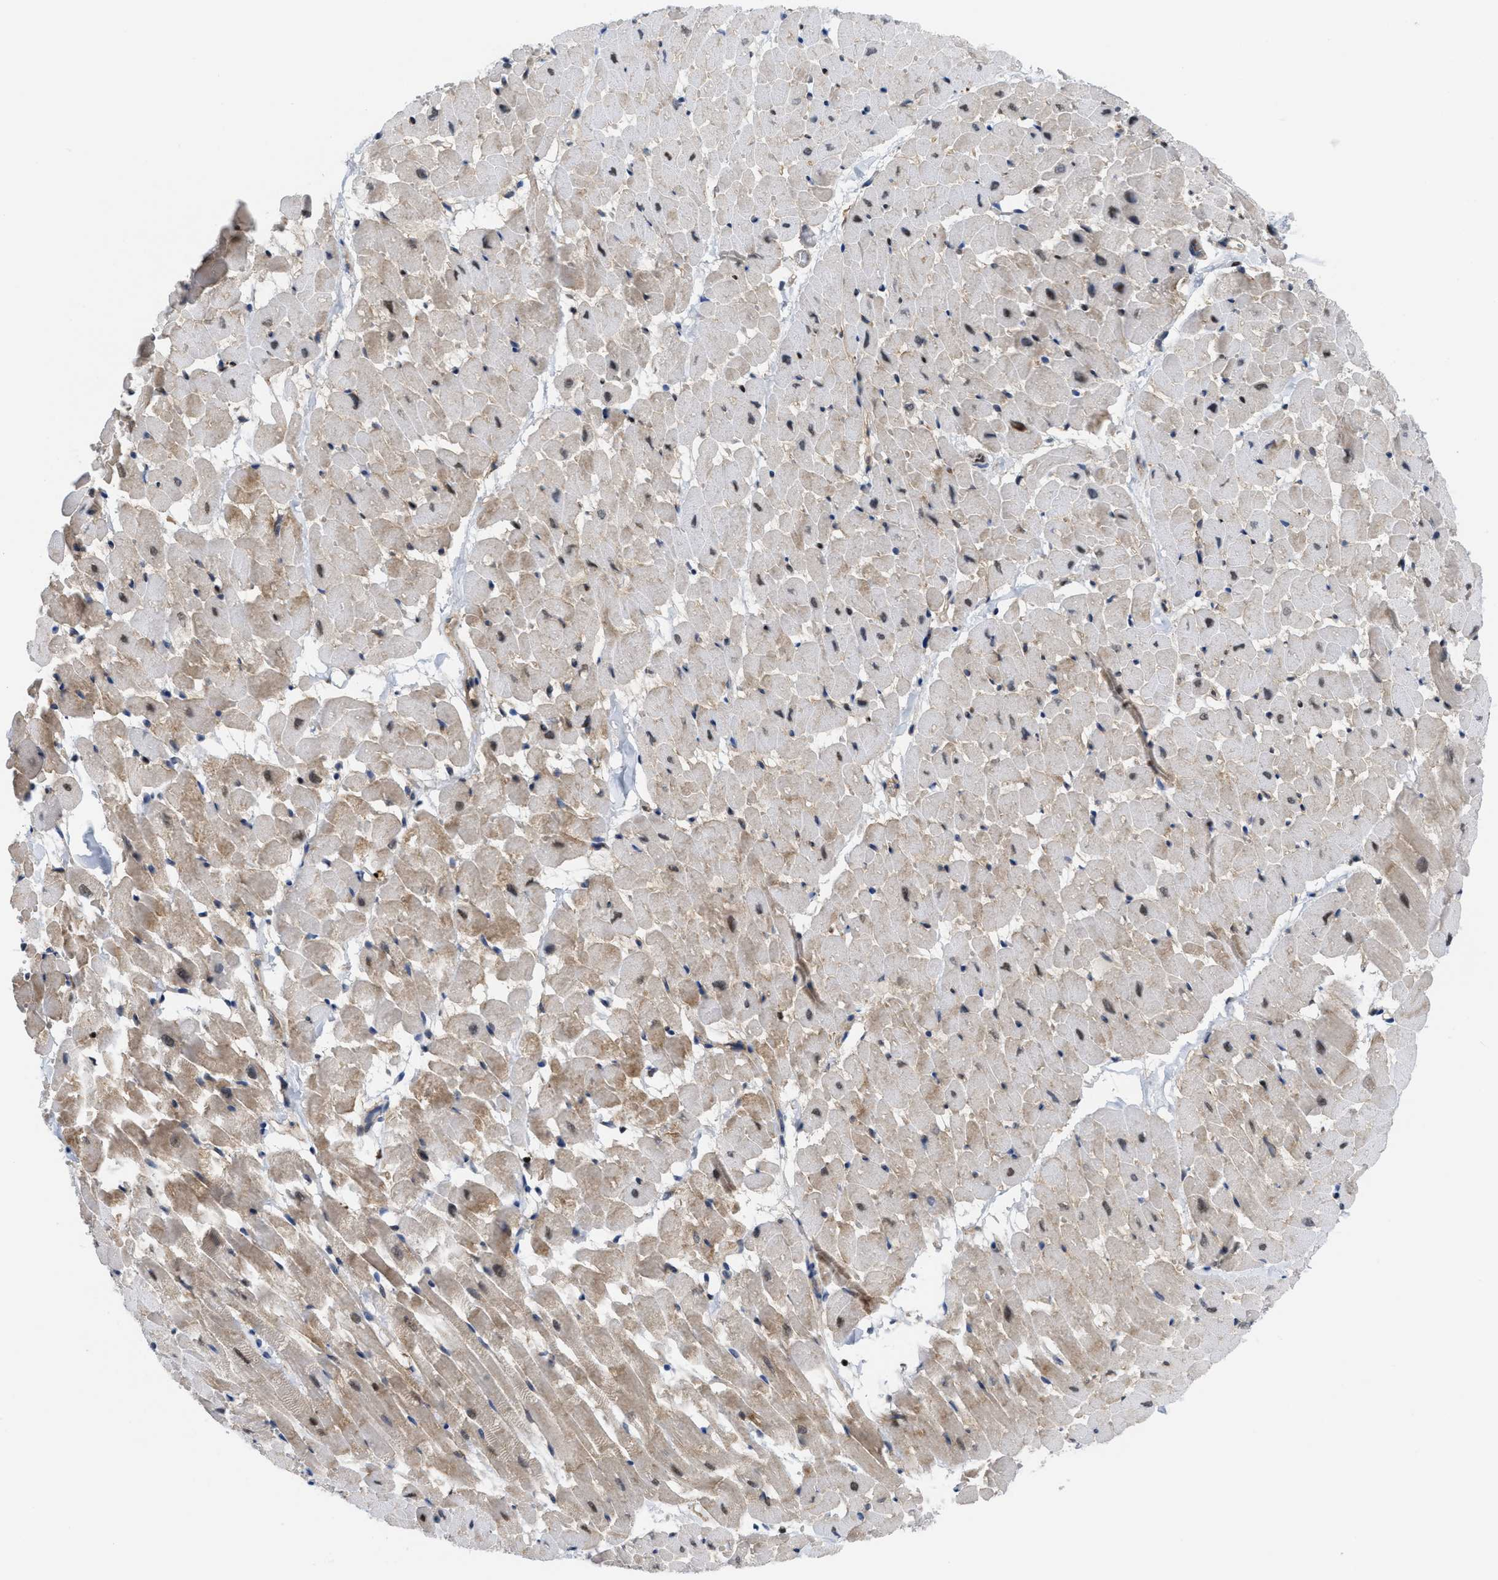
{"staining": {"intensity": "weak", "quantity": "25%-75%", "location": "cytoplasmic/membranous,nuclear"}, "tissue": "heart muscle", "cell_type": "Cardiomyocytes", "image_type": "normal", "snomed": [{"axis": "morphology", "description": "Normal tissue, NOS"}, {"axis": "topography", "description": "Heart"}], "caption": "Heart muscle stained with immunohistochemistry (IHC) reveals weak cytoplasmic/membranous,nuclear expression in about 25%-75% of cardiomyocytes.", "gene": "MIER1", "patient": {"sex": "male", "age": 45}}